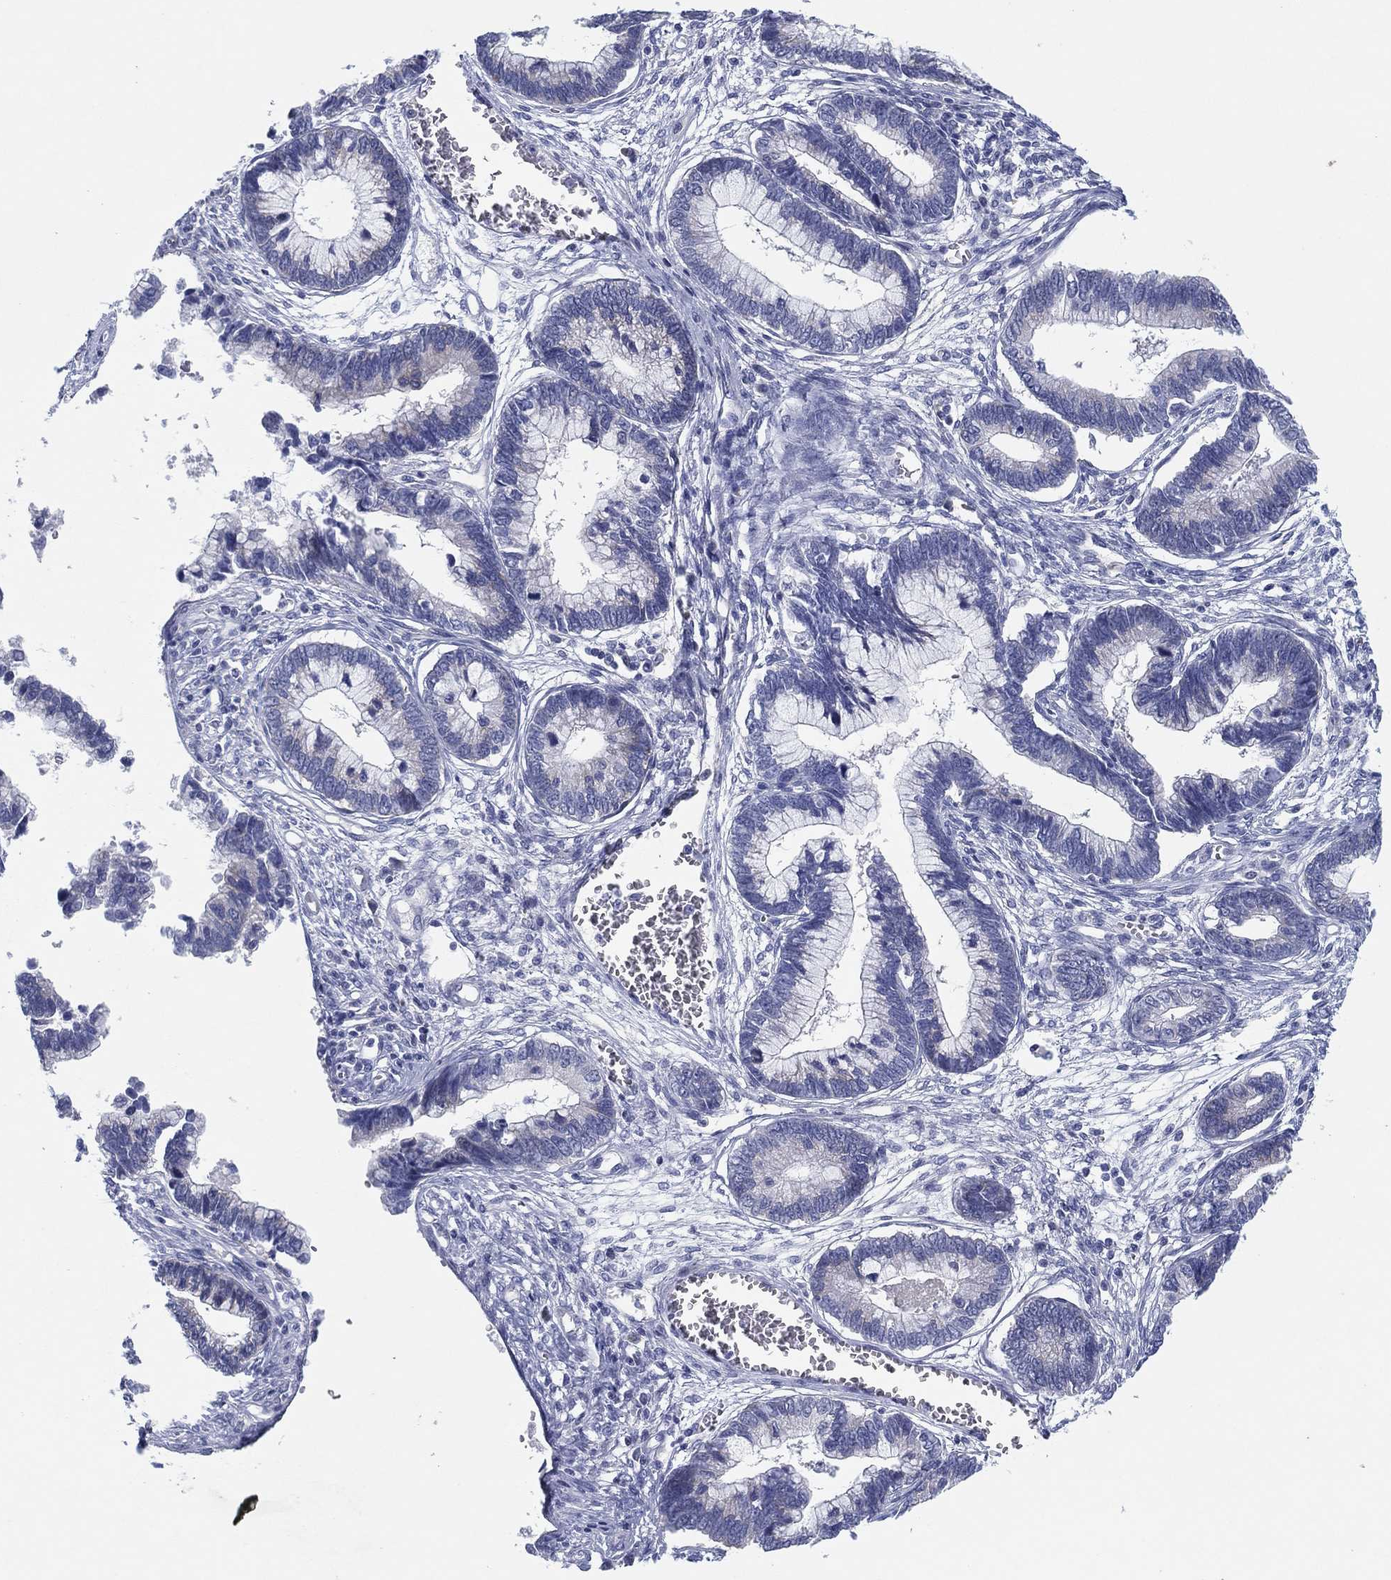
{"staining": {"intensity": "negative", "quantity": "none", "location": "none"}, "tissue": "cervical cancer", "cell_type": "Tumor cells", "image_type": "cancer", "snomed": [{"axis": "morphology", "description": "Adenocarcinoma, NOS"}, {"axis": "topography", "description": "Cervix"}], "caption": "There is no significant staining in tumor cells of adenocarcinoma (cervical). Nuclei are stained in blue.", "gene": "HEATR4", "patient": {"sex": "female", "age": 44}}